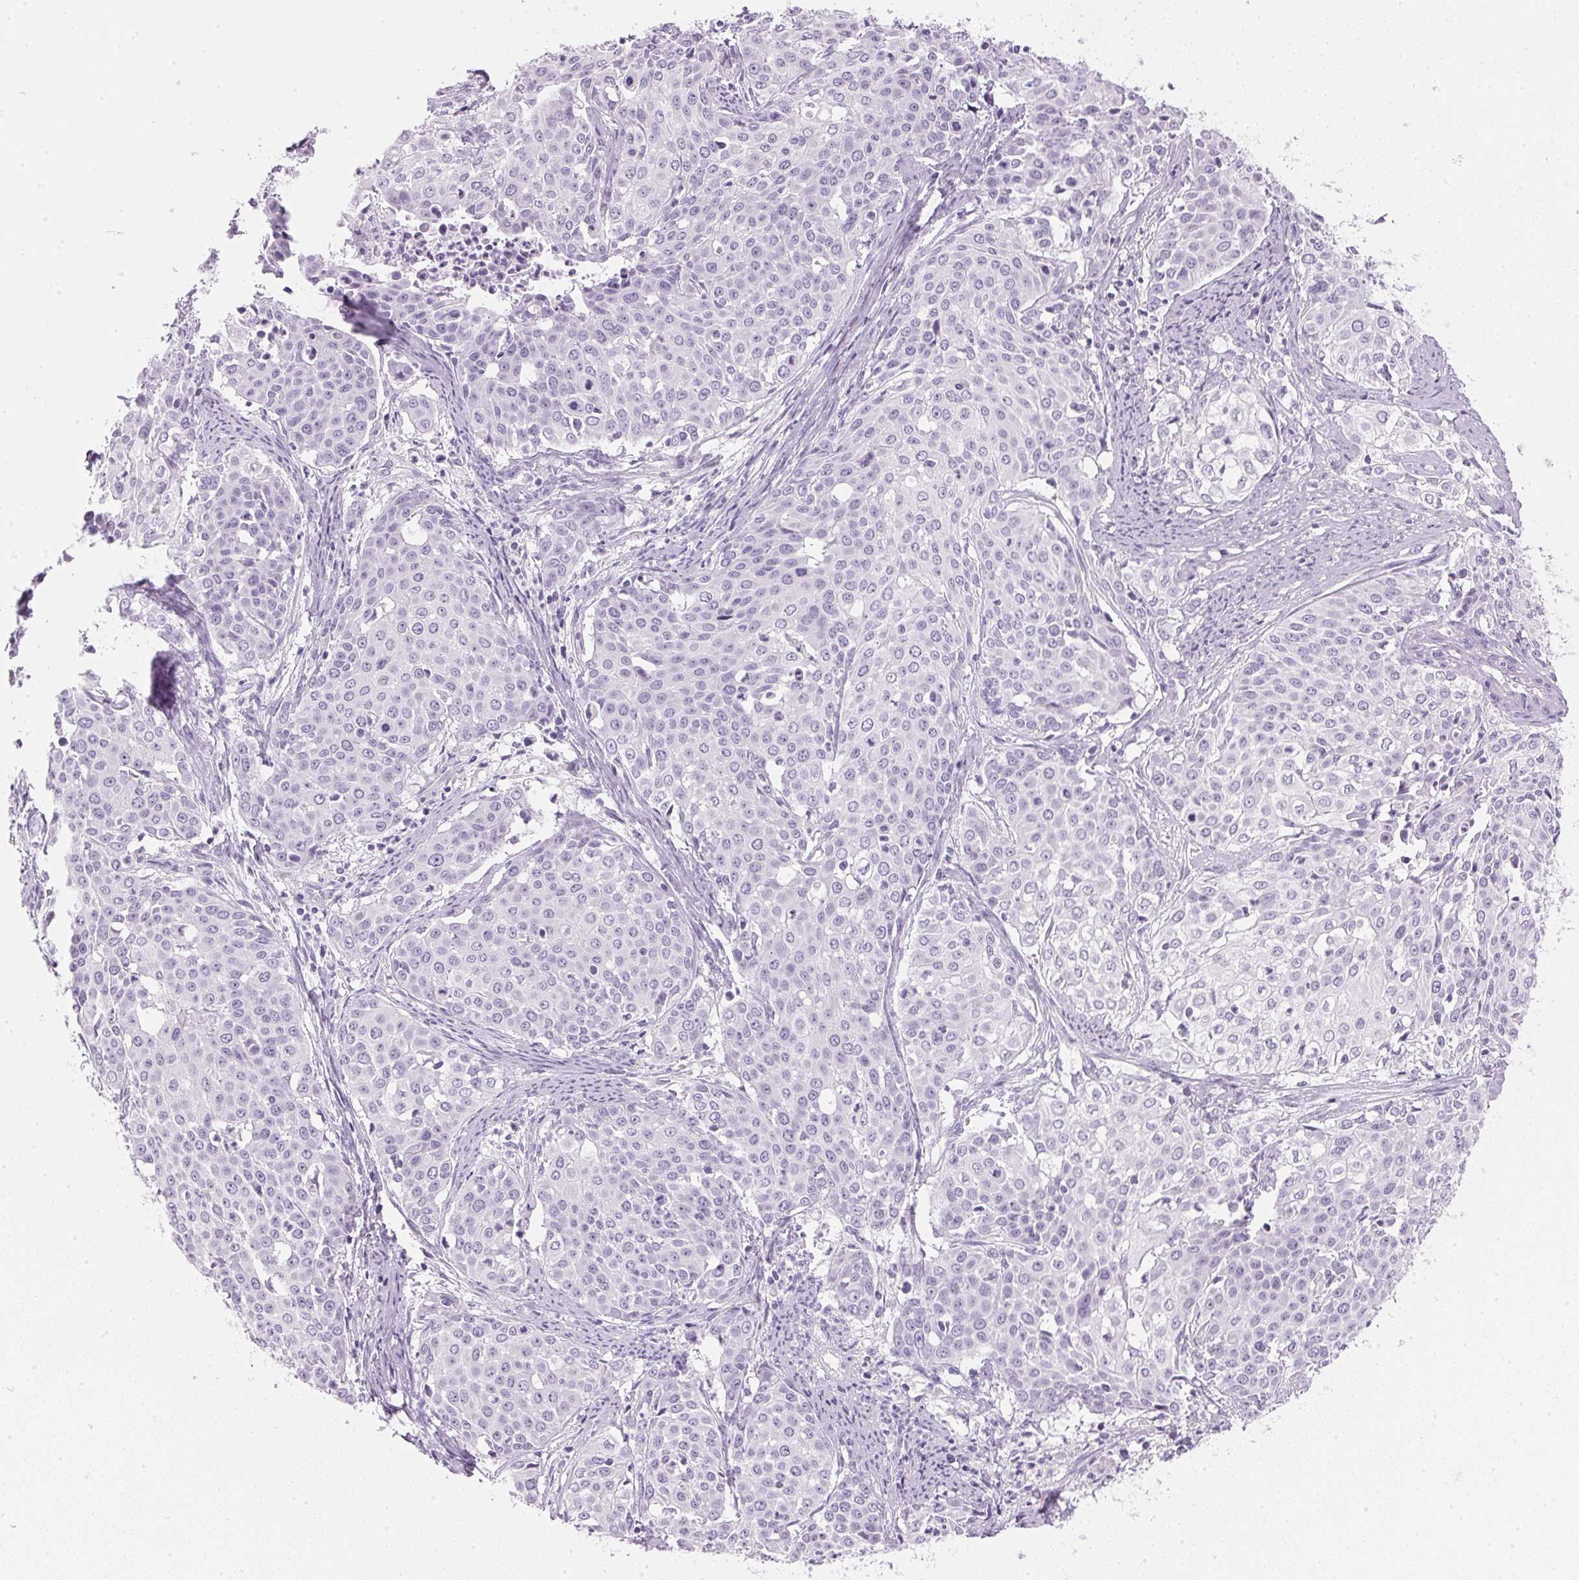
{"staining": {"intensity": "negative", "quantity": "none", "location": "none"}, "tissue": "cervical cancer", "cell_type": "Tumor cells", "image_type": "cancer", "snomed": [{"axis": "morphology", "description": "Squamous cell carcinoma, NOS"}, {"axis": "topography", "description": "Cervix"}], "caption": "A high-resolution micrograph shows IHC staining of cervical squamous cell carcinoma, which reveals no significant staining in tumor cells. (Brightfield microscopy of DAB IHC at high magnification).", "gene": "IGFBP1", "patient": {"sex": "female", "age": 39}}